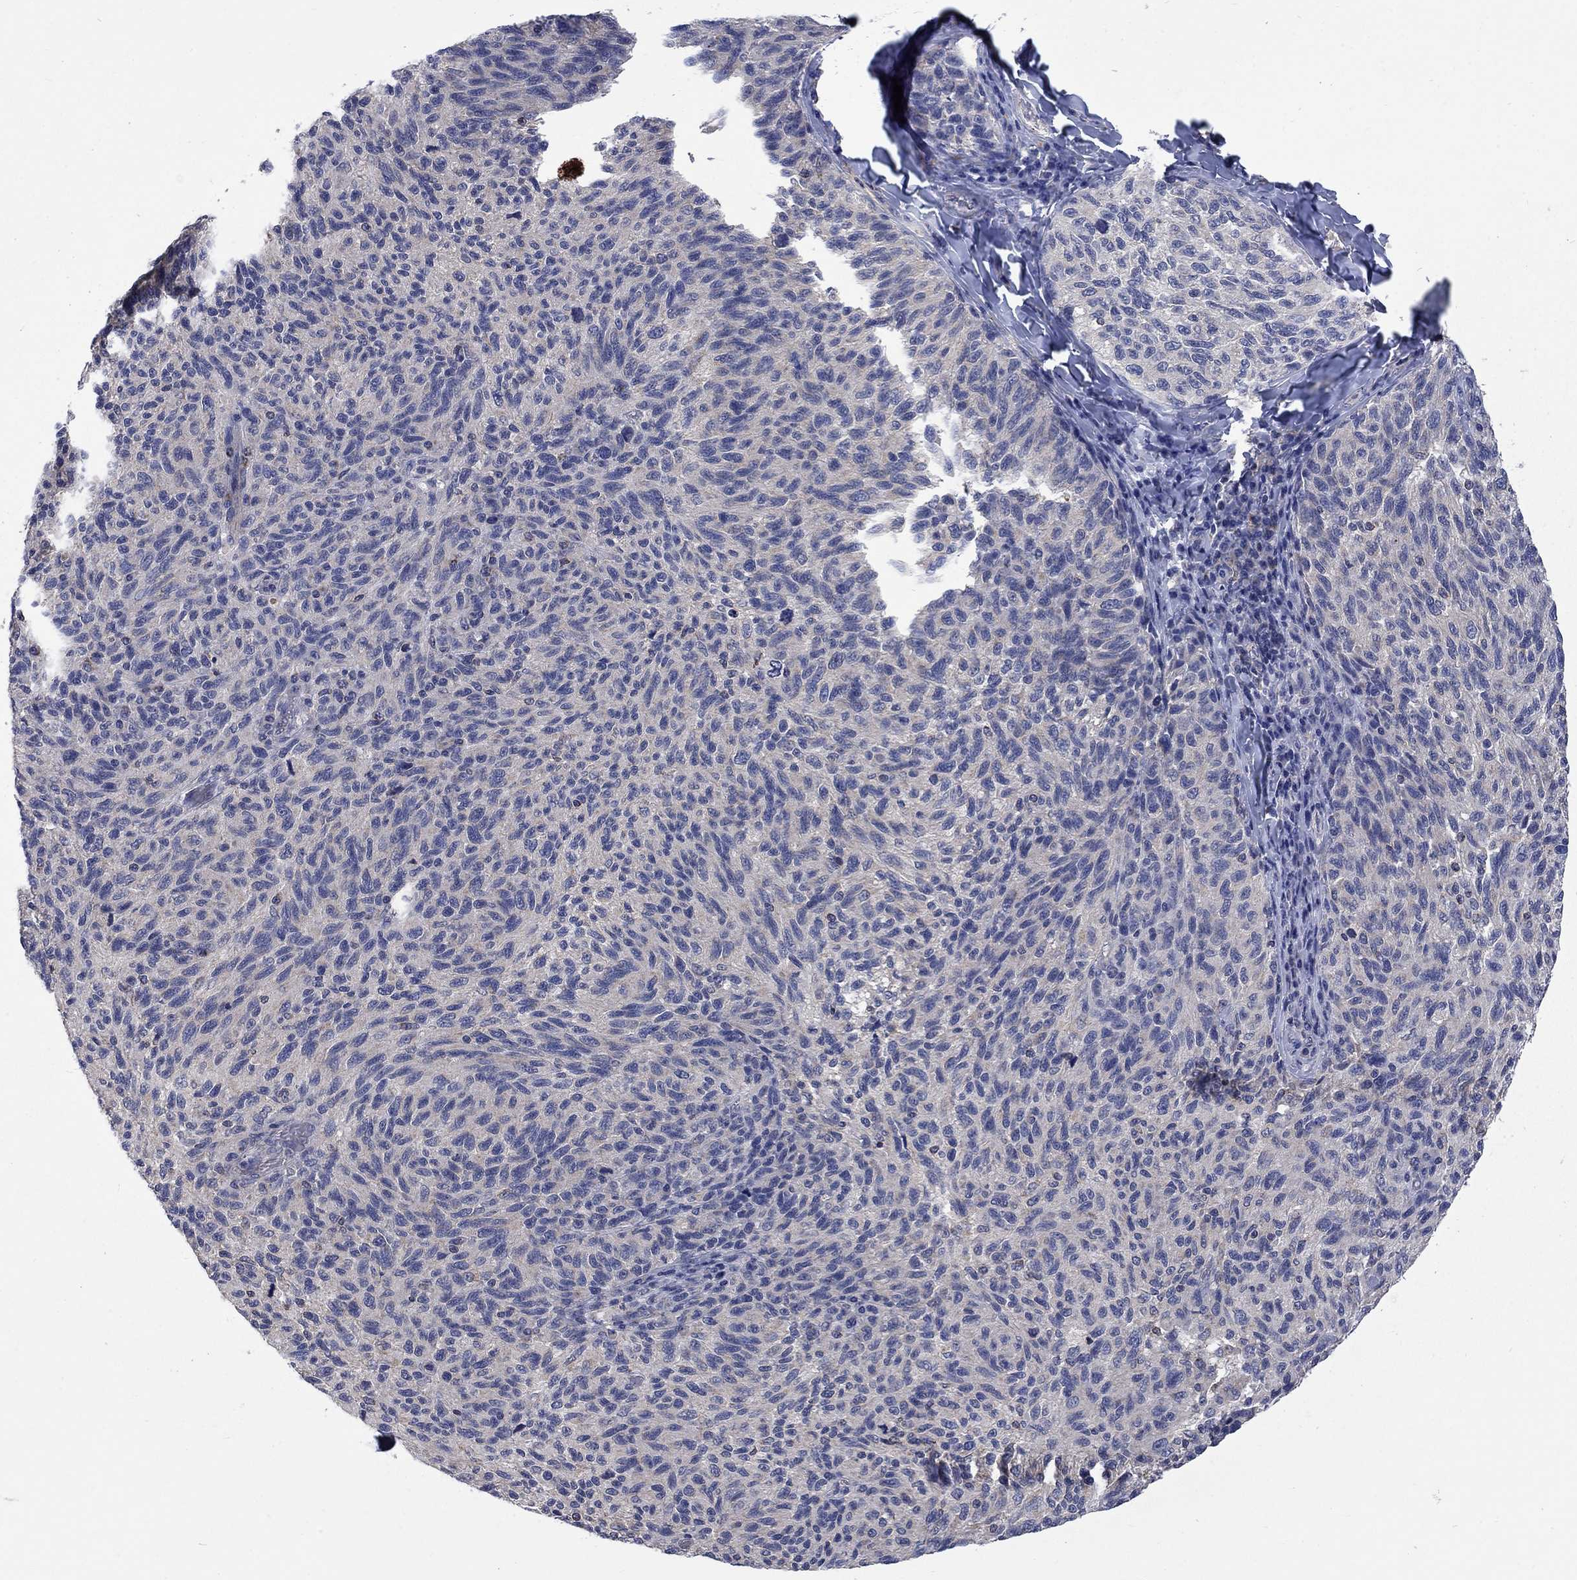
{"staining": {"intensity": "weak", "quantity": "<25%", "location": "cytoplasmic/membranous"}, "tissue": "melanoma", "cell_type": "Tumor cells", "image_type": "cancer", "snomed": [{"axis": "morphology", "description": "Malignant melanoma, NOS"}, {"axis": "topography", "description": "Skin"}], "caption": "Immunohistochemical staining of malignant melanoma shows no significant positivity in tumor cells. Brightfield microscopy of immunohistochemistry (IHC) stained with DAB (brown) and hematoxylin (blue), captured at high magnification.", "gene": "HSPA12A", "patient": {"sex": "female", "age": 73}}